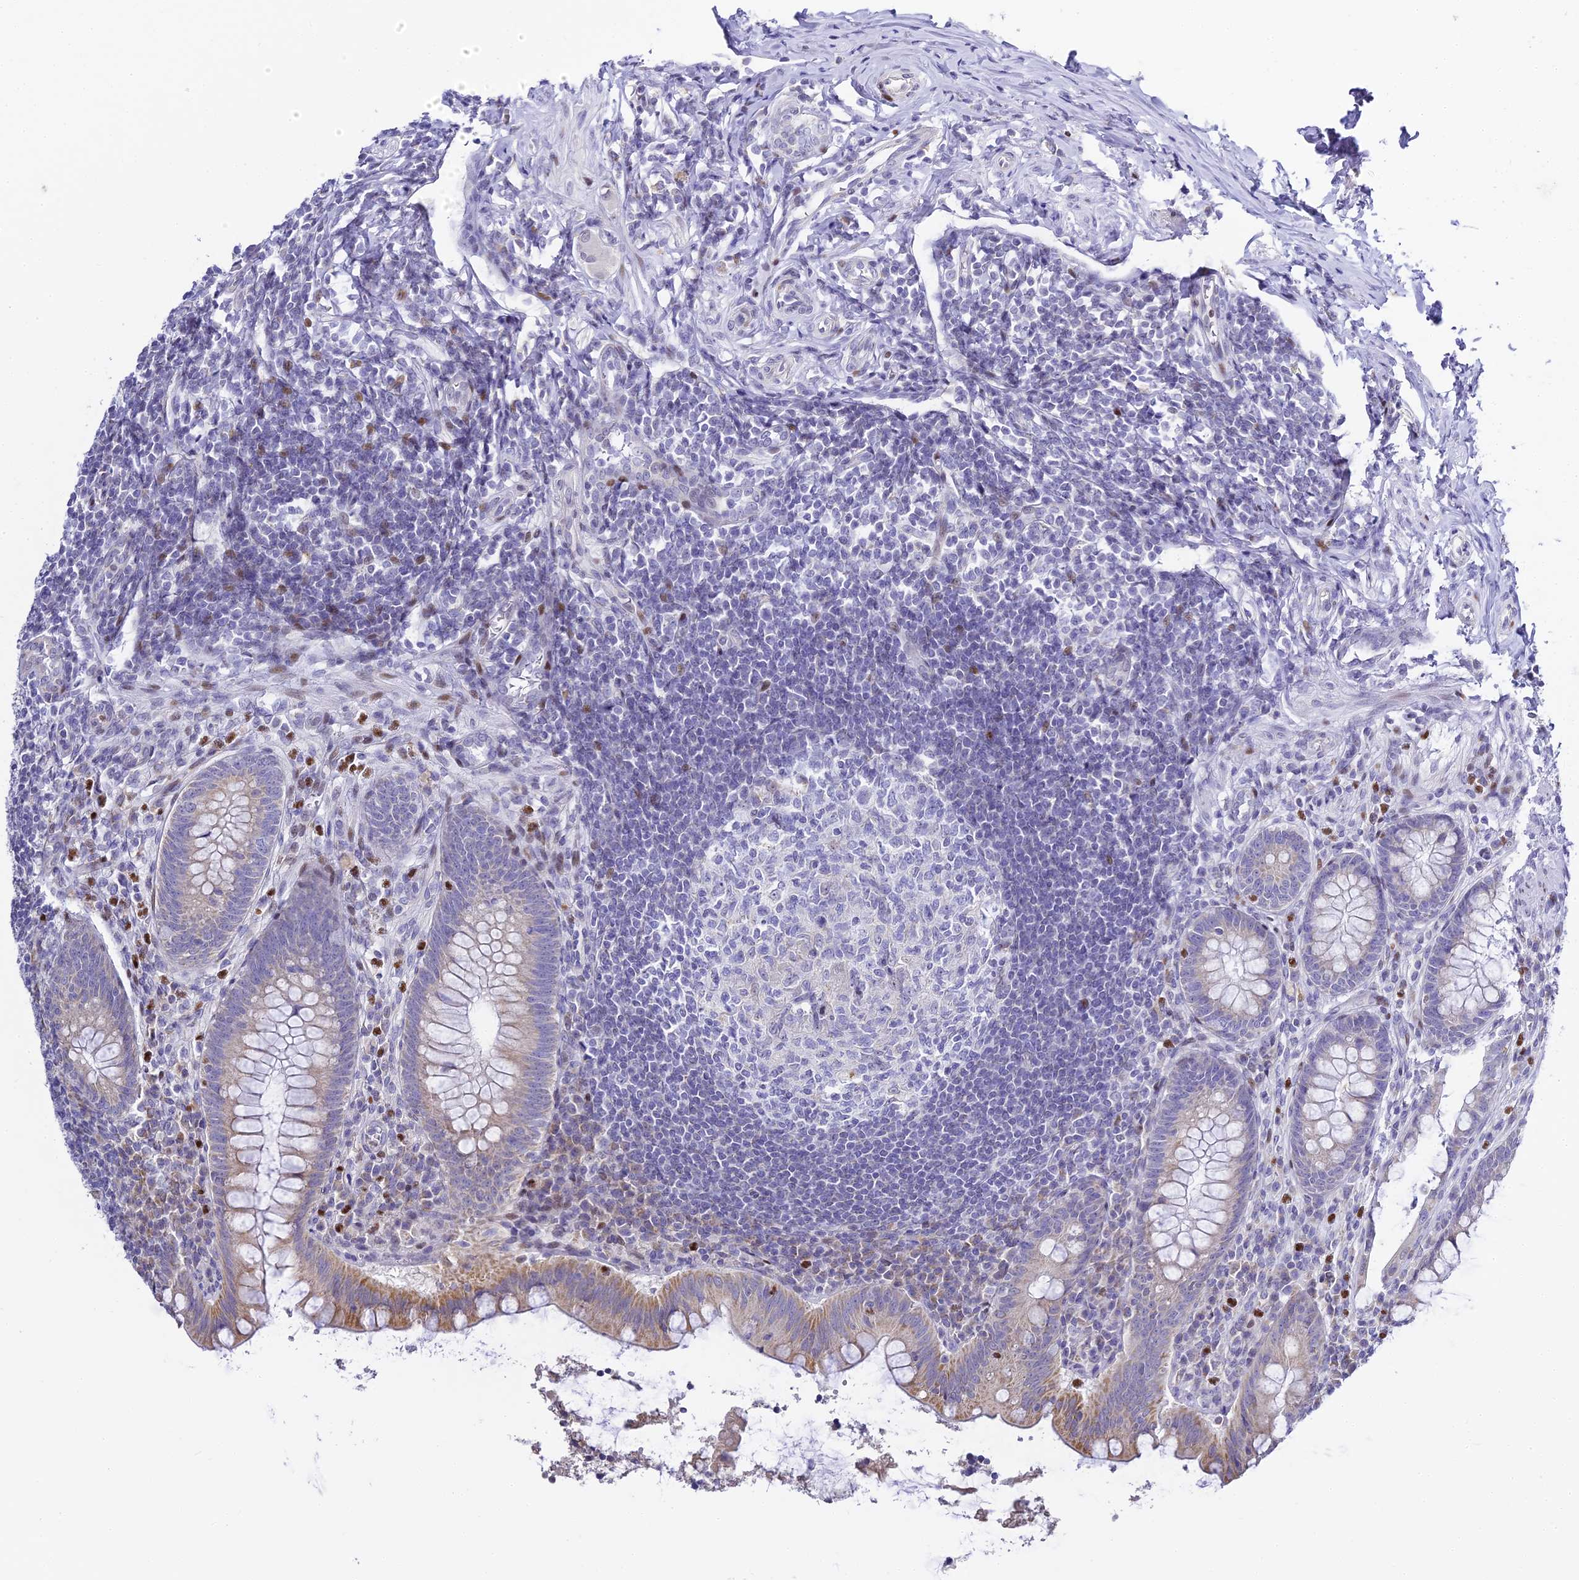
{"staining": {"intensity": "moderate", "quantity": "<25%", "location": "cytoplasmic/membranous"}, "tissue": "appendix", "cell_type": "Glandular cells", "image_type": "normal", "snomed": [{"axis": "morphology", "description": "Normal tissue, NOS"}, {"axis": "topography", "description": "Appendix"}], "caption": "Immunohistochemistry micrograph of unremarkable appendix: human appendix stained using immunohistochemistry (IHC) demonstrates low levels of moderate protein expression localized specifically in the cytoplasmic/membranous of glandular cells, appearing as a cytoplasmic/membranous brown color.", "gene": "SERP1", "patient": {"sex": "female", "age": 33}}